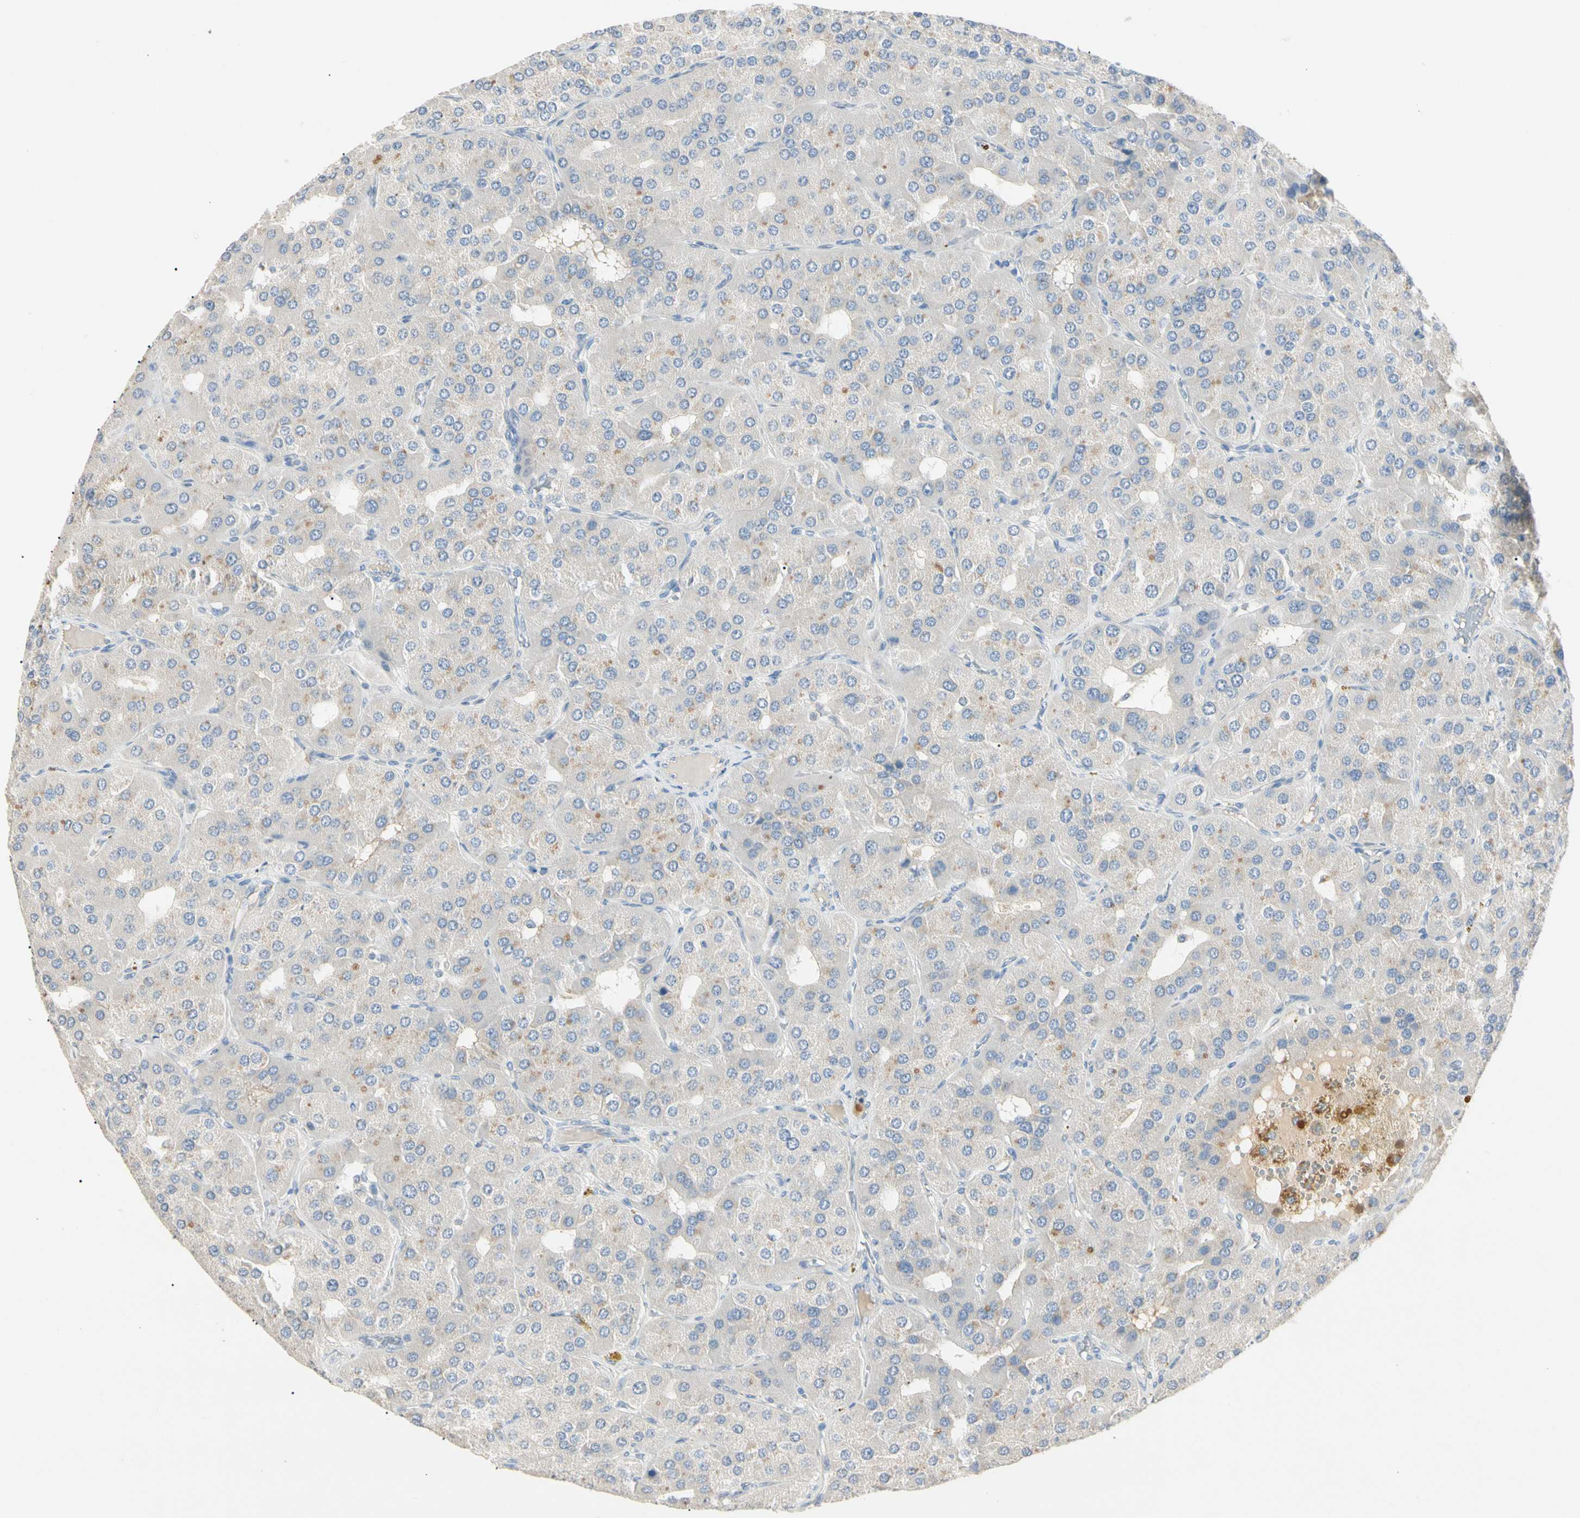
{"staining": {"intensity": "negative", "quantity": "none", "location": "none"}, "tissue": "parathyroid gland", "cell_type": "Glandular cells", "image_type": "normal", "snomed": [{"axis": "morphology", "description": "Normal tissue, NOS"}, {"axis": "morphology", "description": "Adenoma, NOS"}, {"axis": "topography", "description": "Parathyroid gland"}], "caption": "There is no significant staining in glandular cells of parathyroid gland. (DAB (3,3'-diaminobenzidine) immunohistochemistry (IHC), high magnification).", "gene": "PRSS21", "patient": {"sex": "female", "age": 86}}